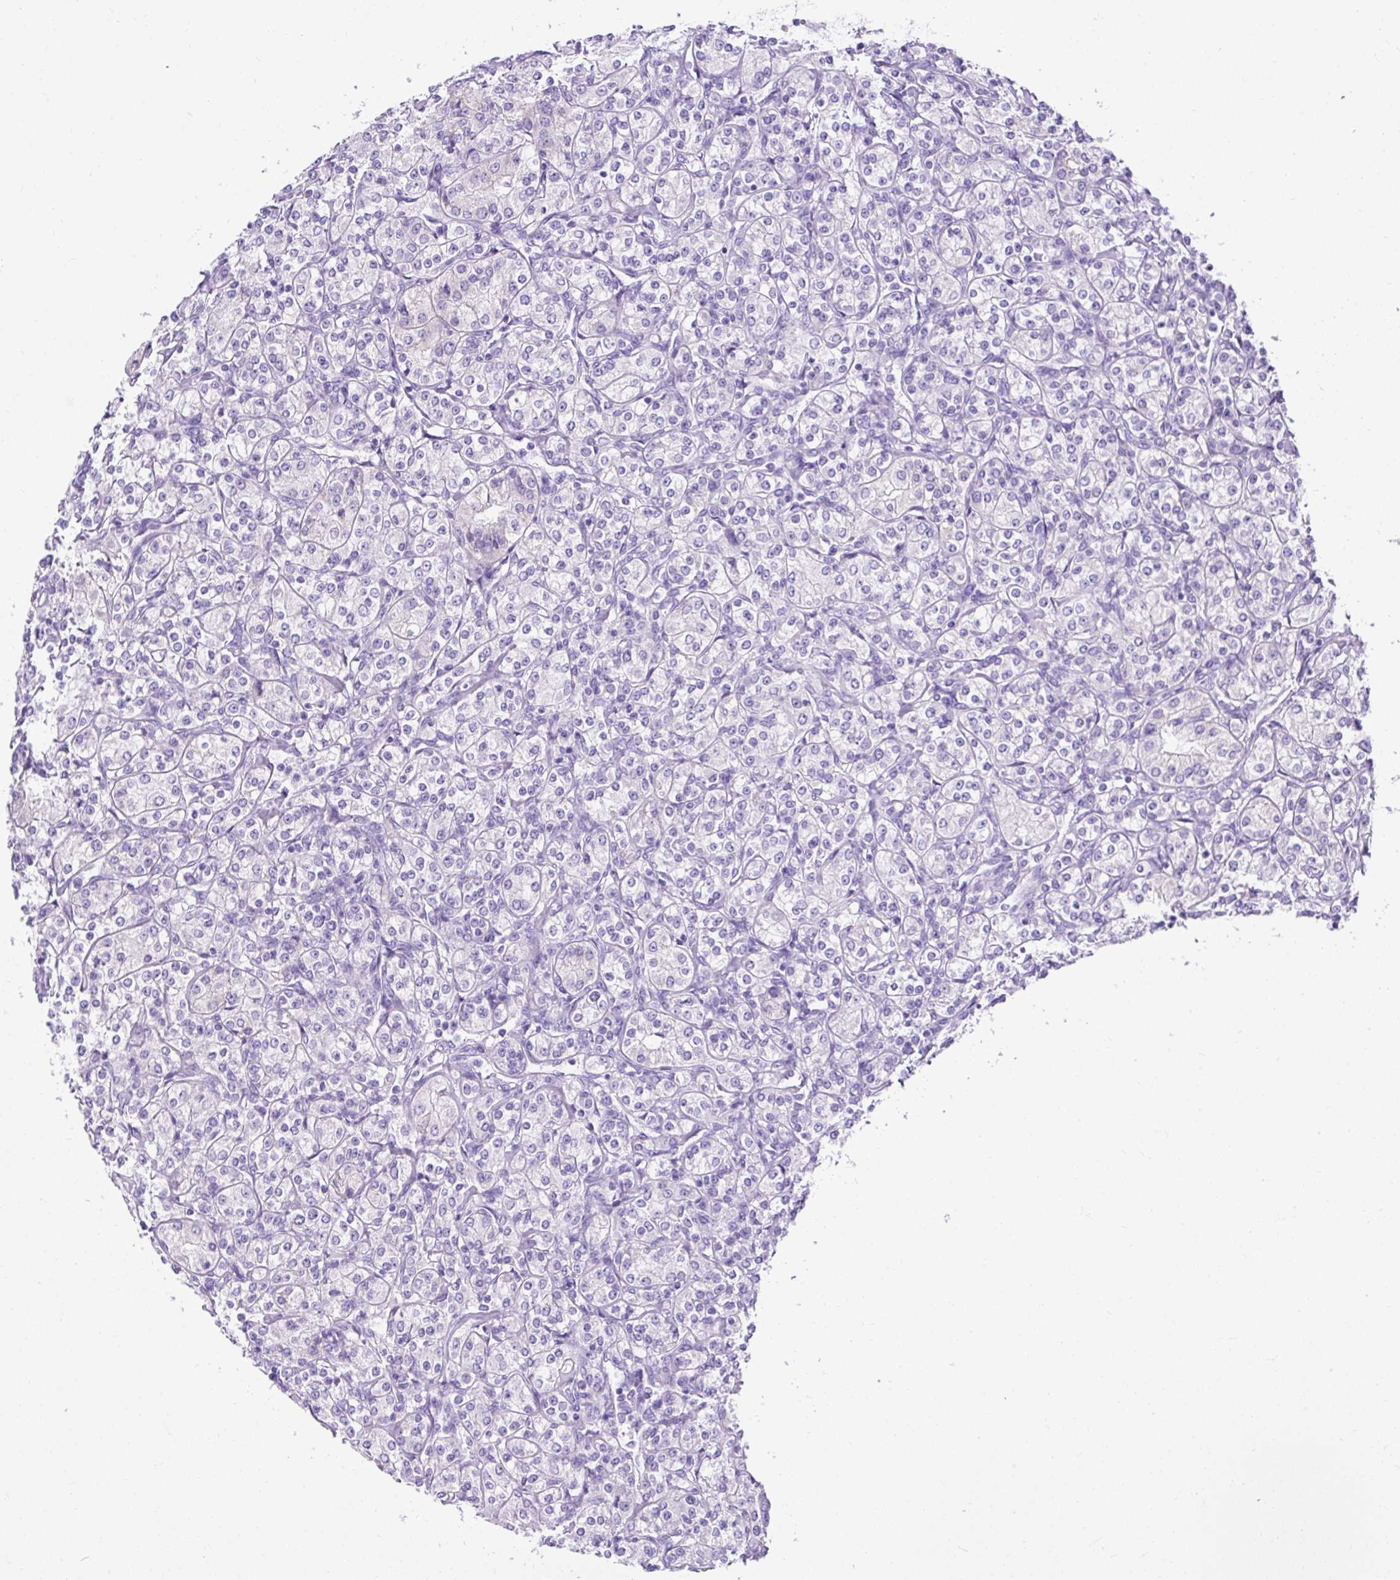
{"staining": {"intensity": "negative", "quantity": "none", "location": "none"}, "tissue": "renal cancer", "cell_type": "Tumor cells", "image_type": "cancer", "snomed": [{"axis": "morphology", "description": "Adenocarcinoma, NOS"}, {"axis": "topography", "description": "Kidney"}], "caption": "Adenocarcinoma (renal) was stained to show a protein in brown. There is no significant staining in tumor cells. Nuclei are stained in blue.", "gene": "KRT12", "patient": {"sex": "male", "age": 77}}